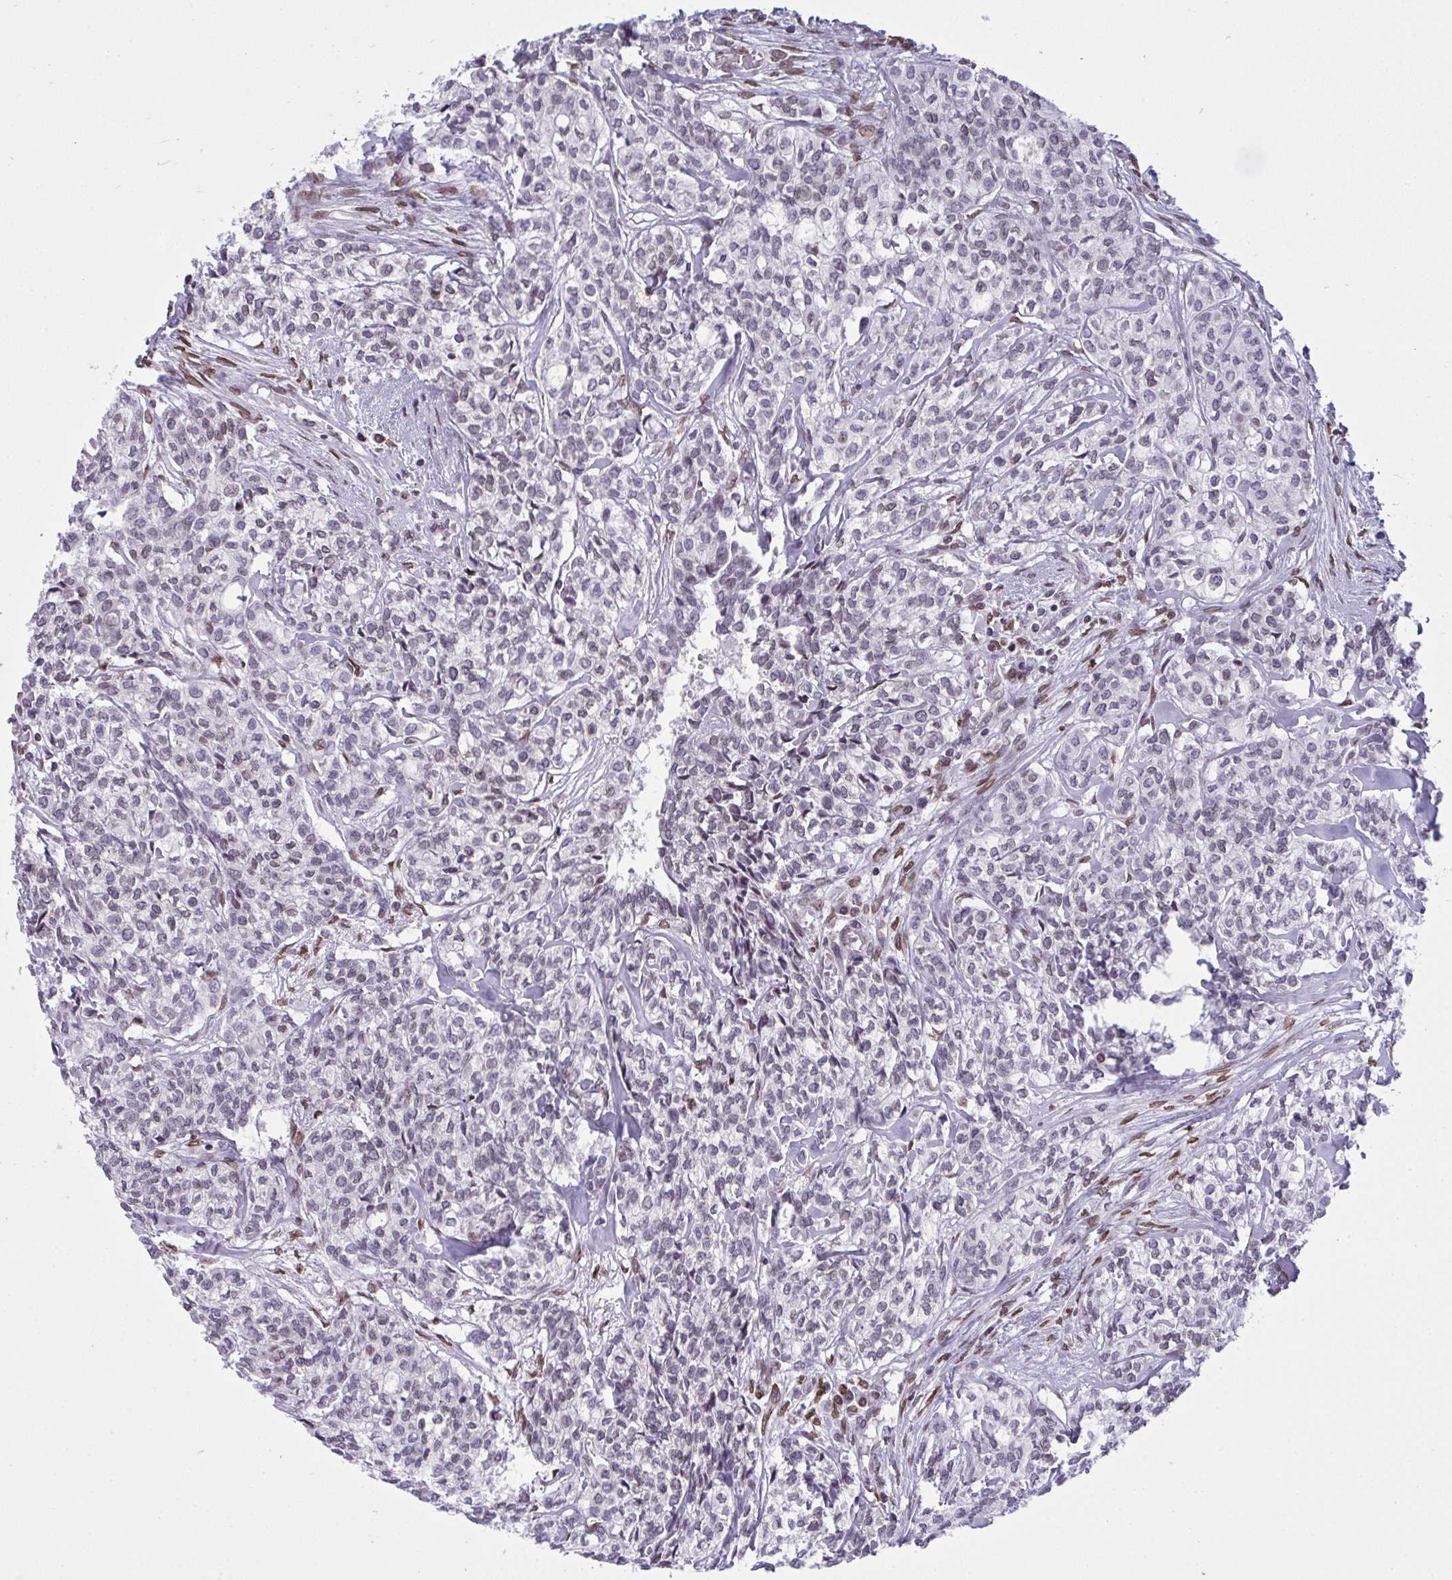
{"staining": {"intensity": "negative", "quantity": "none", "location": "none"}, "tissue": "head and neck cancer", "cell_type": "Tumor cells", "image_type": "cancer", "snomed": [{"axis": "morphology", "description": "Adenocarcinoma, NOS"}, {"axis": "topography", "description": "Head-Neck"}], "caption": "Tumor cells are negative for protein expression in human head and neck adenocarcinoma.", "gene": "LMNB2", "patient": {"sex": "male", "age": 81}}